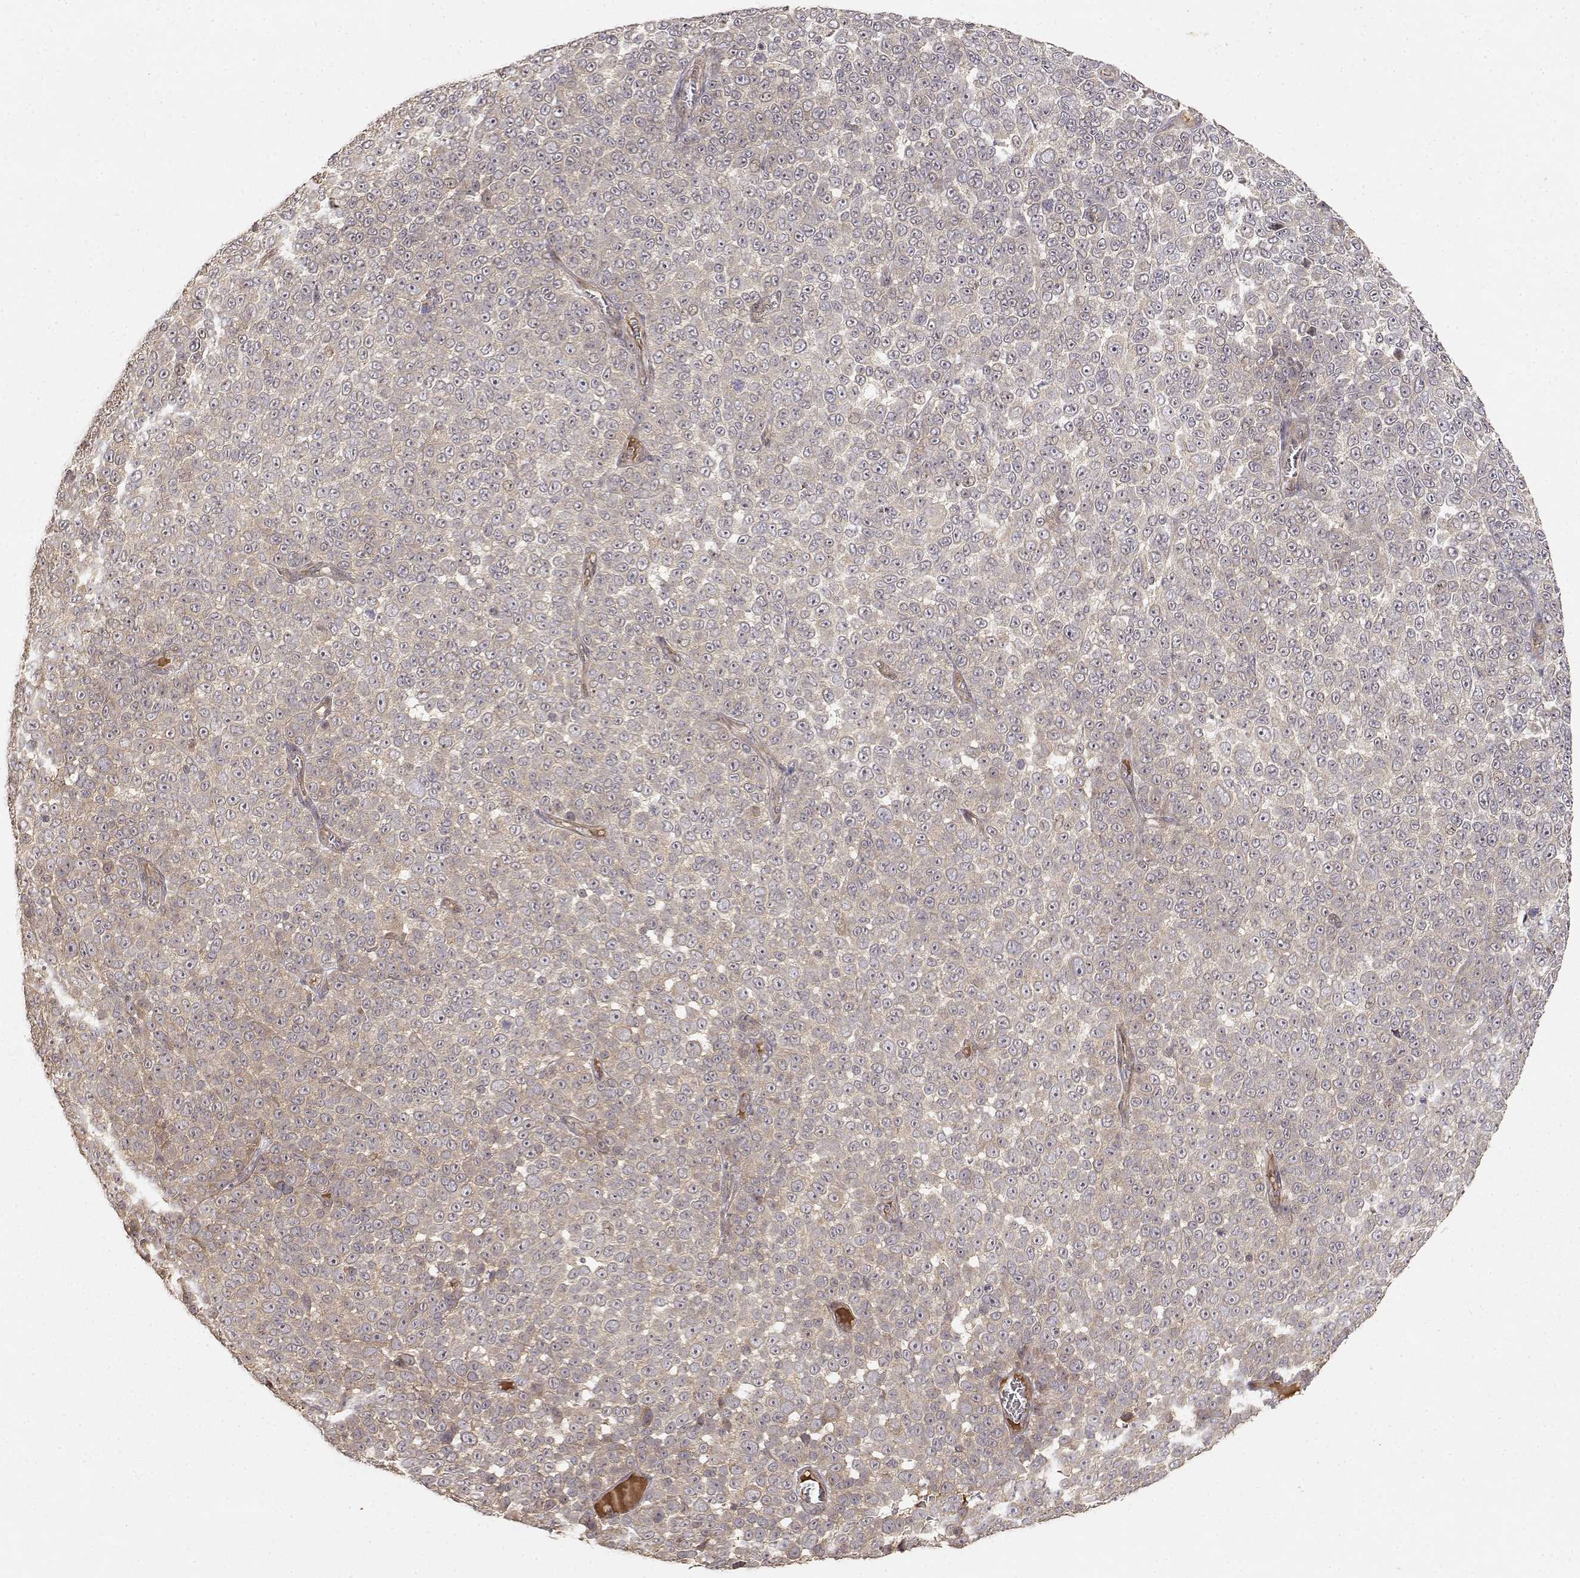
{"staining": {"intensity": "weak", "quantity": ">75%", "location": "cytoplasmic/membranous"}, "tissue": "melanoma", "cell_type": "Tumor cells", "image_type": "cancer", "snomed": [{"axis": "morphology", "description": "Malignant melanoma, NOS"}, {"axis": "topography", "description": "Skin"}], "caption": "A micrograph of malignant melanoma stained for a protein exhibits weak cytoplasmic/membranous brown staining in tumor cells. (Brightfield microscopy of DAB IHC at high magnification).", "gene": "PICK1", "patient": {"sex": "female", "age": 95}}